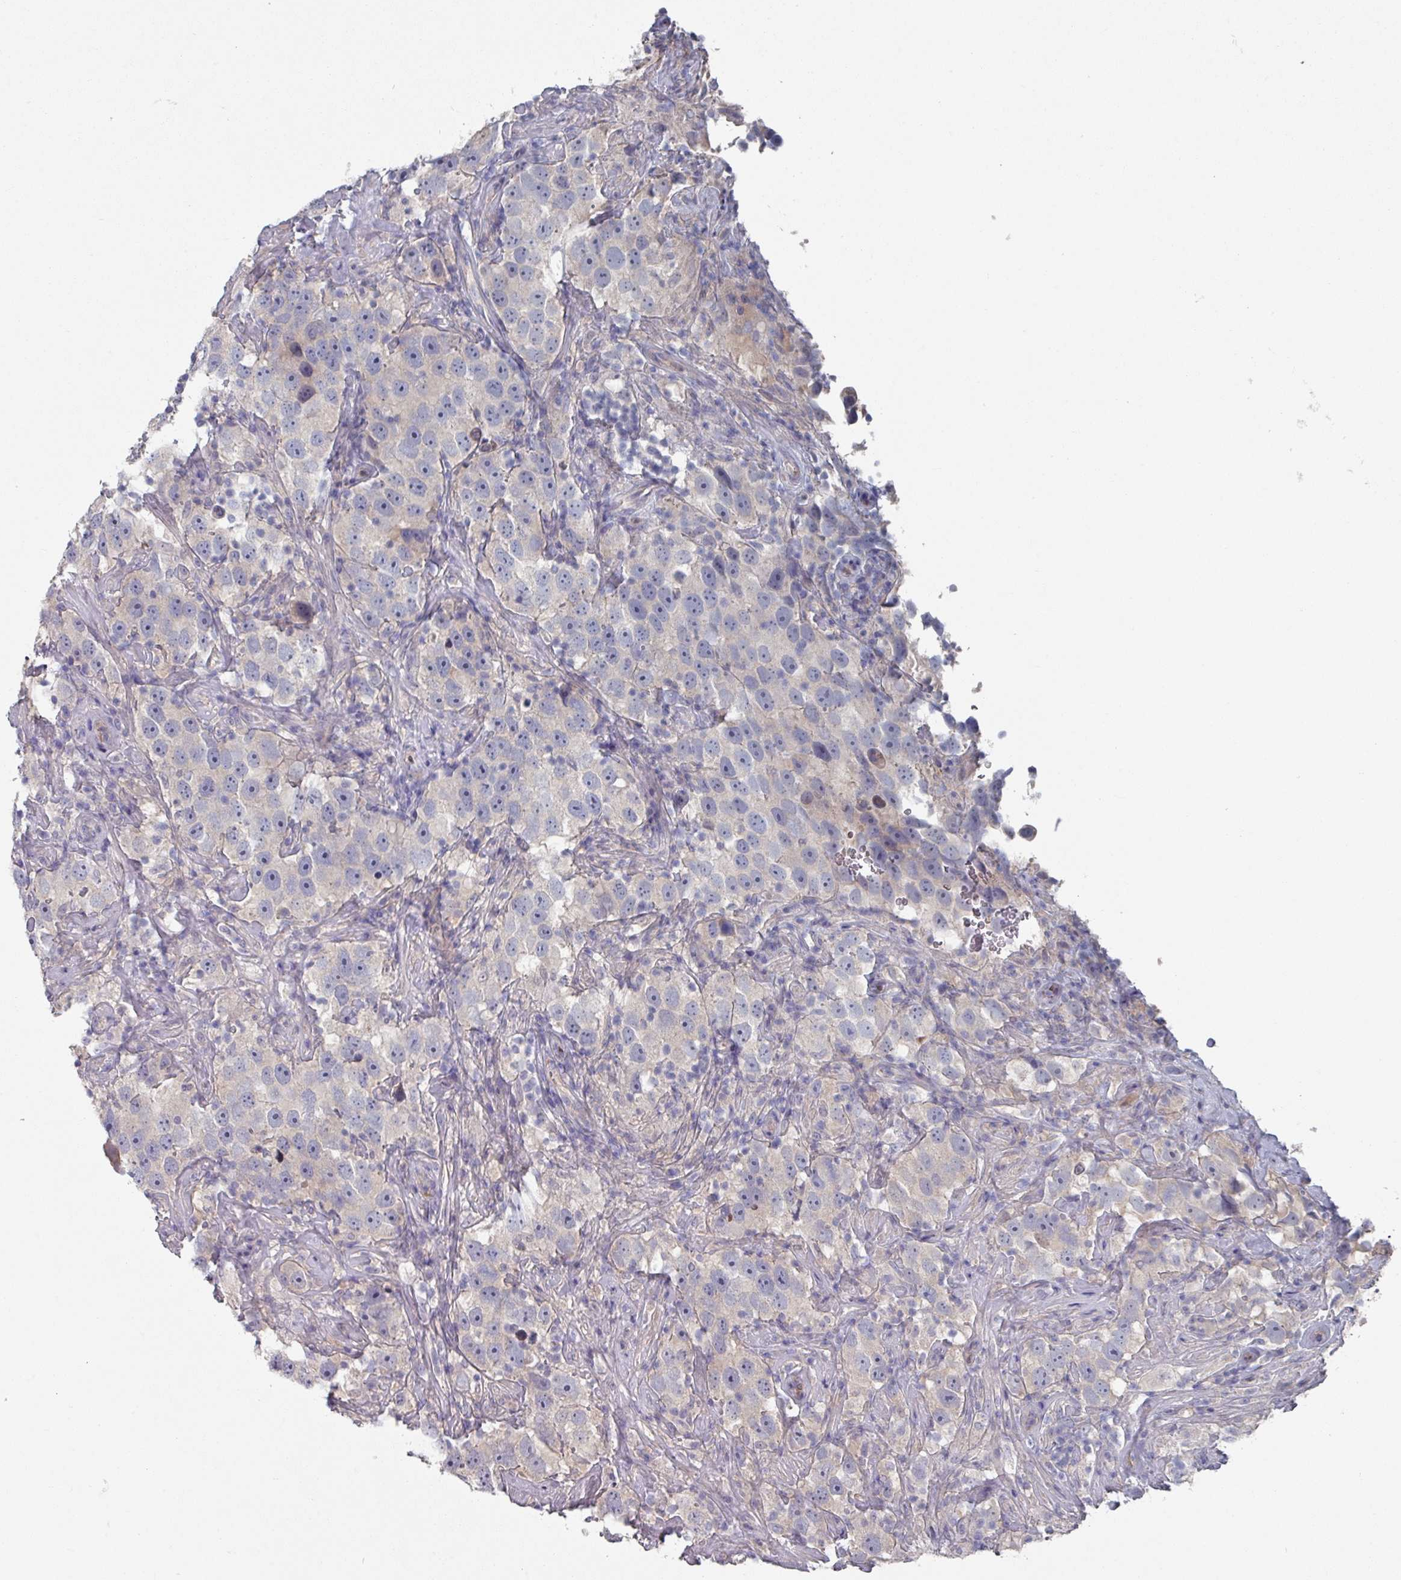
{"staining": {"intensity": "negative", "quantity": "none", "location": "none"}, "tissue": "testis cancer", "cell_type": "Tumor cells", "image_type": "cancer", "snomed": [{"axis": "morphology", "description": "Seminoma, NOS"}, {"axis": "topography", "description": "Testis"}], "caption": "Testis cancer was stained to show a protein in brown. There is no significant expression in tumor cells.", "gene": "EFL1", "patient": {"sex": "male", "age": 49}}